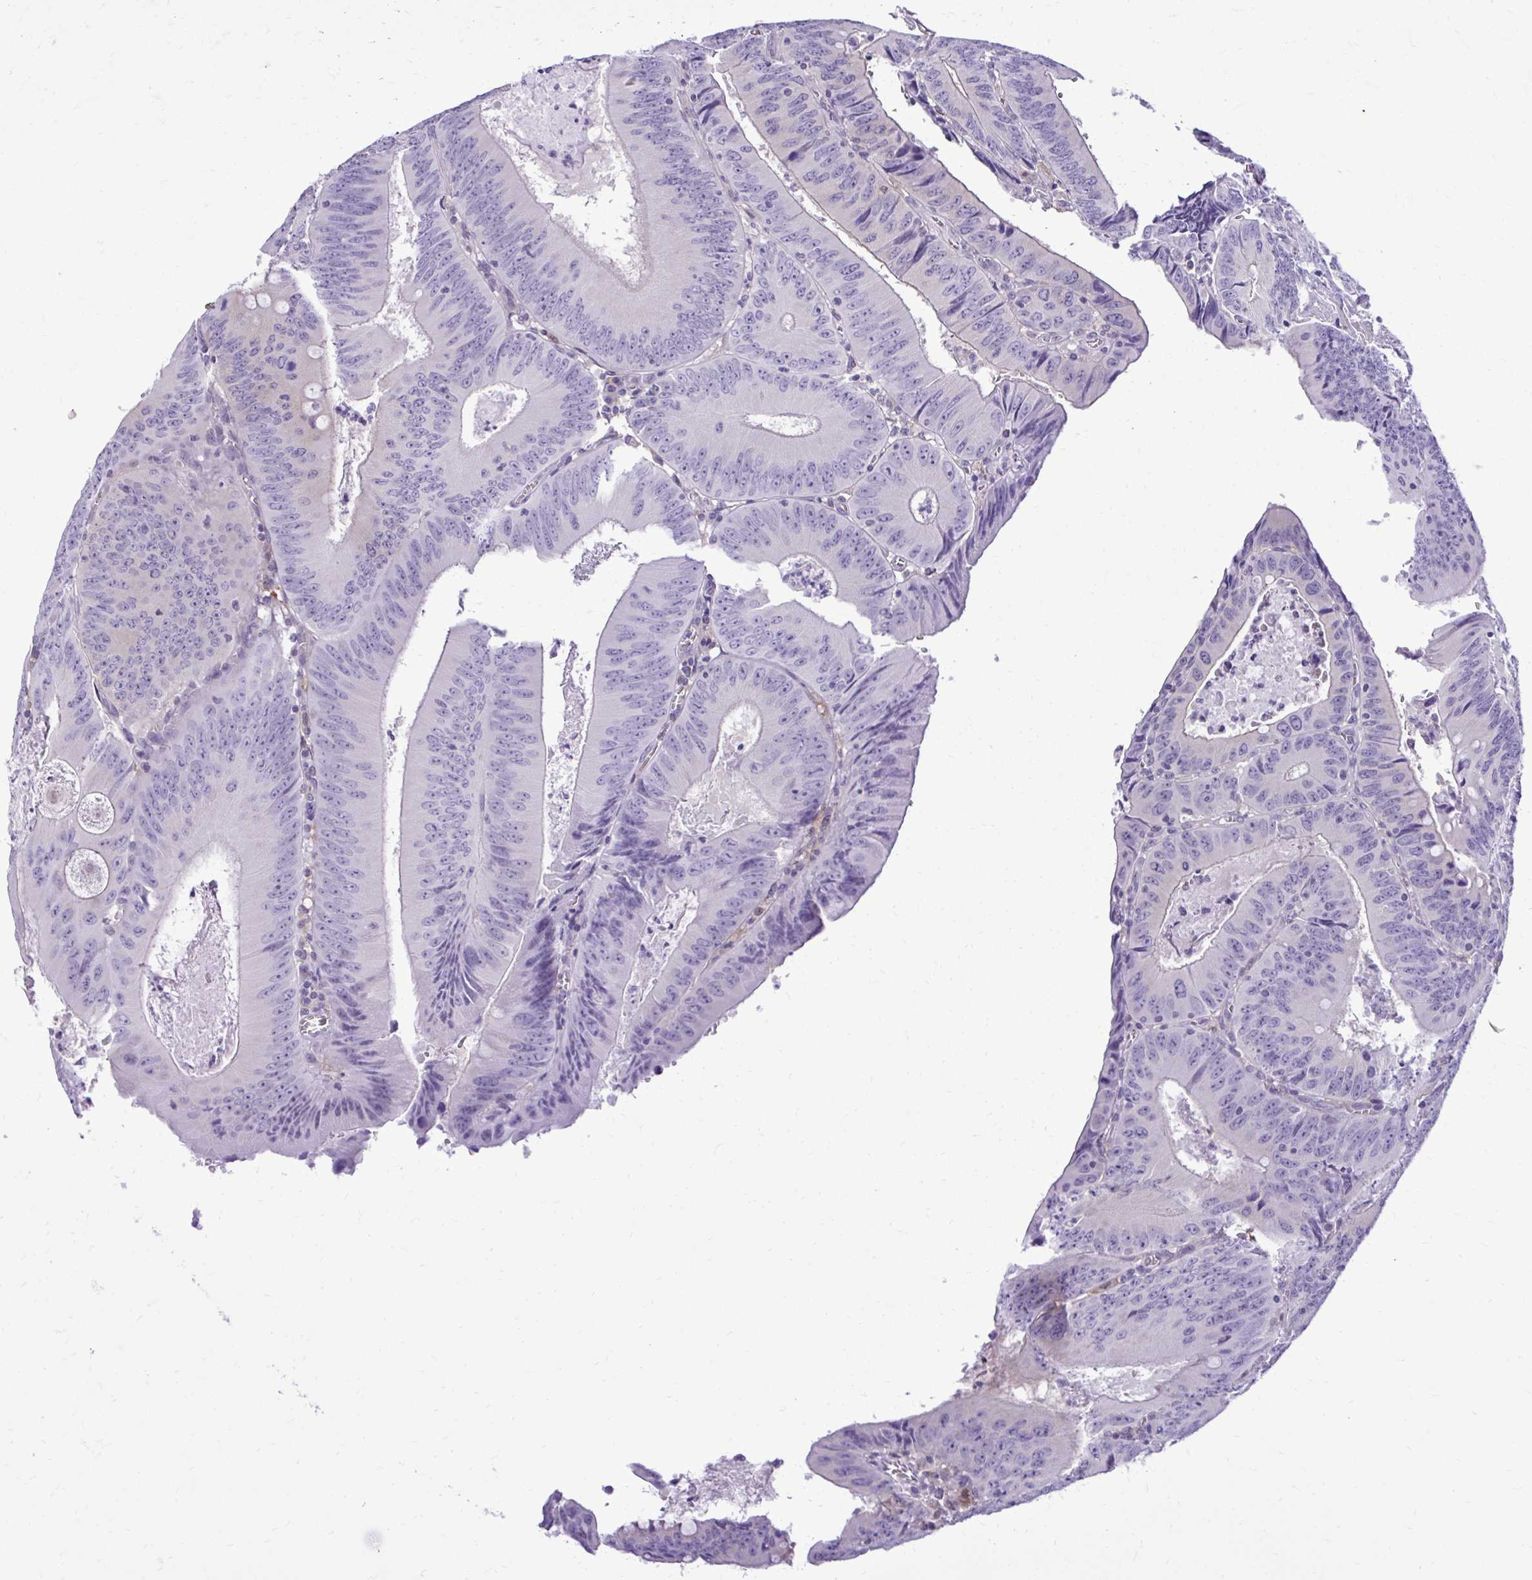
{"staining": {"intensity": "negative", "quantity": "none", "location": "none"}, "tissue": "colorectal cancer", "cell_type": "Tumor cells", "image_type": "cancer", "snomed": [{"axis": "morphology", "description": "Adenocarcinoma, NOS"}, {"axis": "topography", "description": "Rectum"}], "caption": "High power microscopy micrograph of an immunohistochemistry image of colorectal cancer (adenocarcinoma), revealing no significant positivity in tumor cells.", "gene": "RASL11B", "patient": {"sex": "female", "age": 72}}